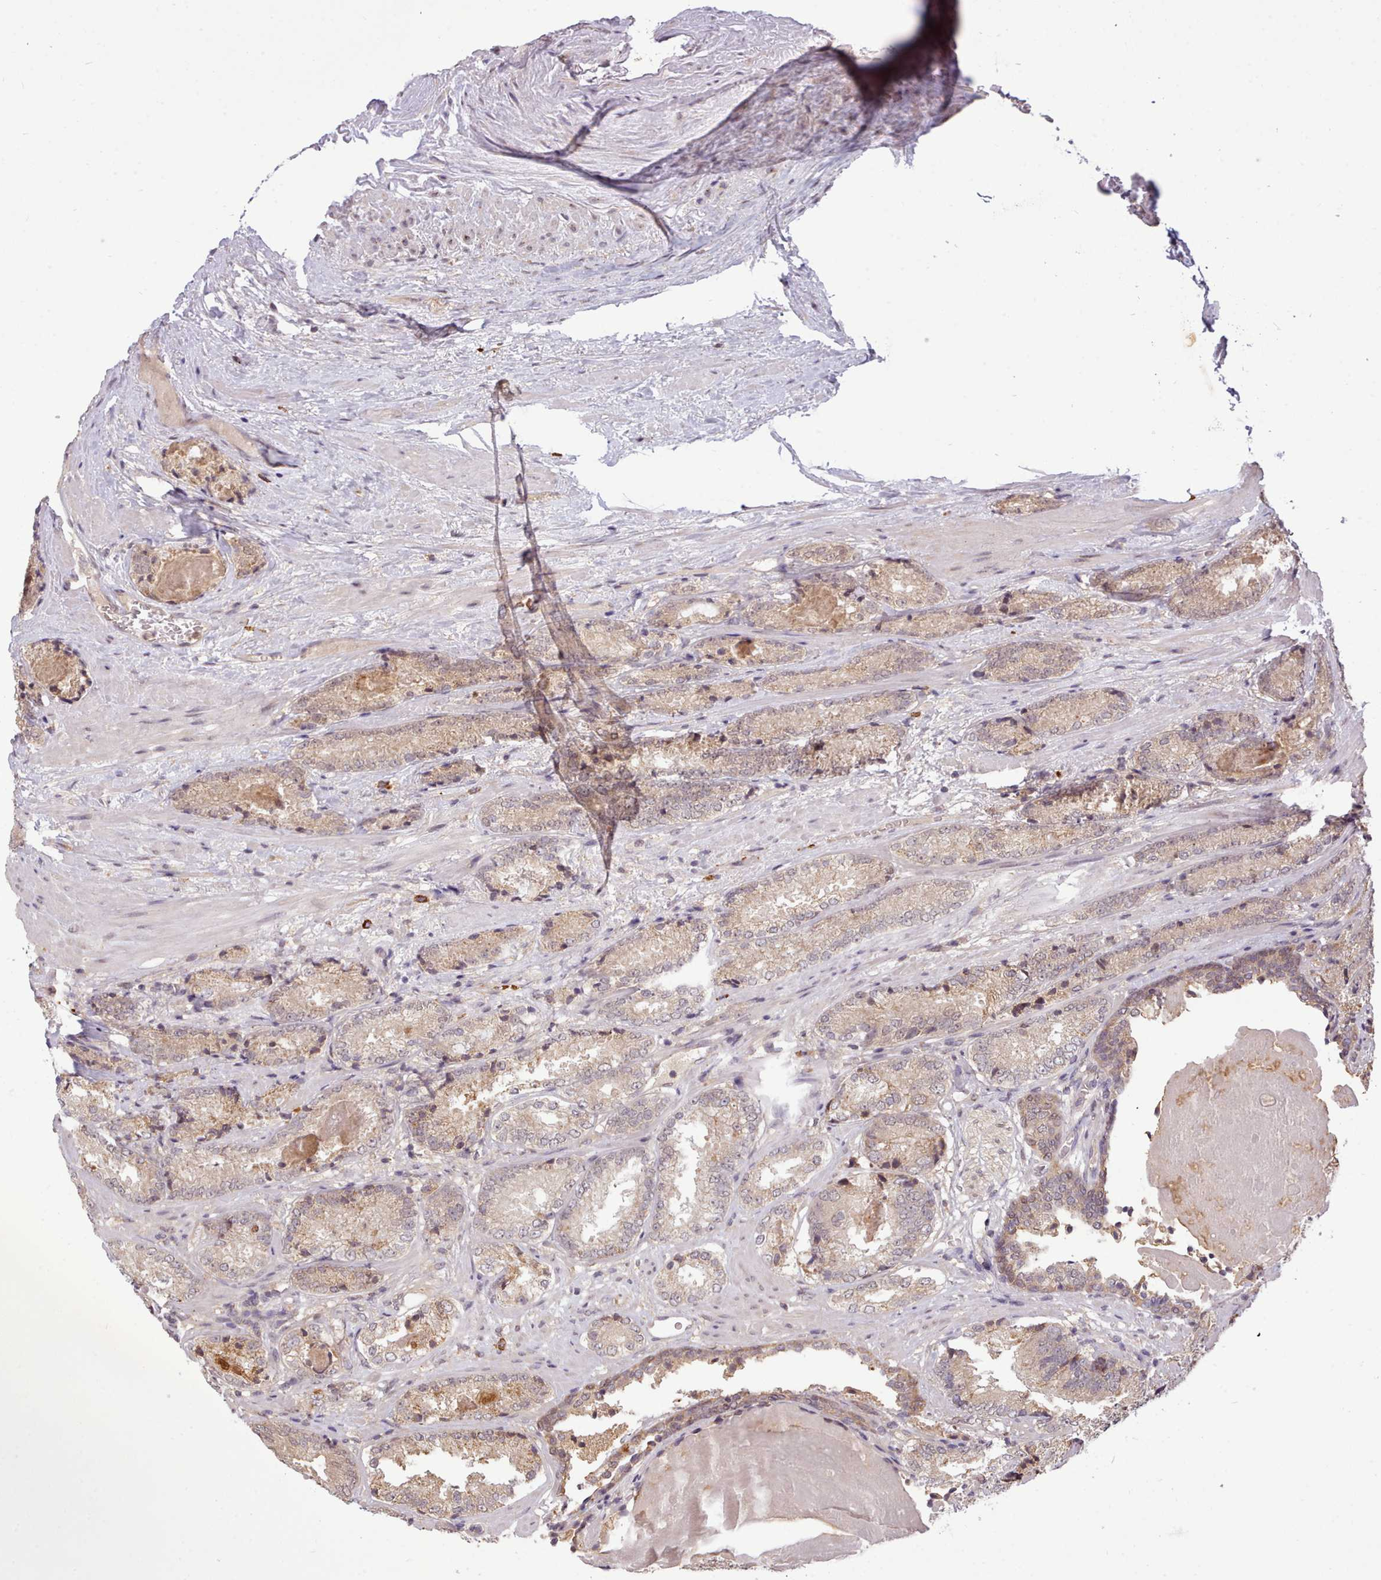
{"staining": {"intensity": "weak", "quantity": ">75%", "location": "cytoplasmic/membranous"}, "tissue": "prostate cancer", "cell_type": "Tumor cells", "image_type": "cancer", "snomed": [{"axis": "morphology", "description": "Adenocarcinoma, High grade"}, {"axis": "topography", "description": "Prostate"}], "caption": "The immunohistochemical stain highlights weak cytoplasmic/membranous staining in tumor cells of prostate high-grade adenocarcinoma tissue.", "gene": "ARL17A", "patient": {"sex": "male", "age": 63}}